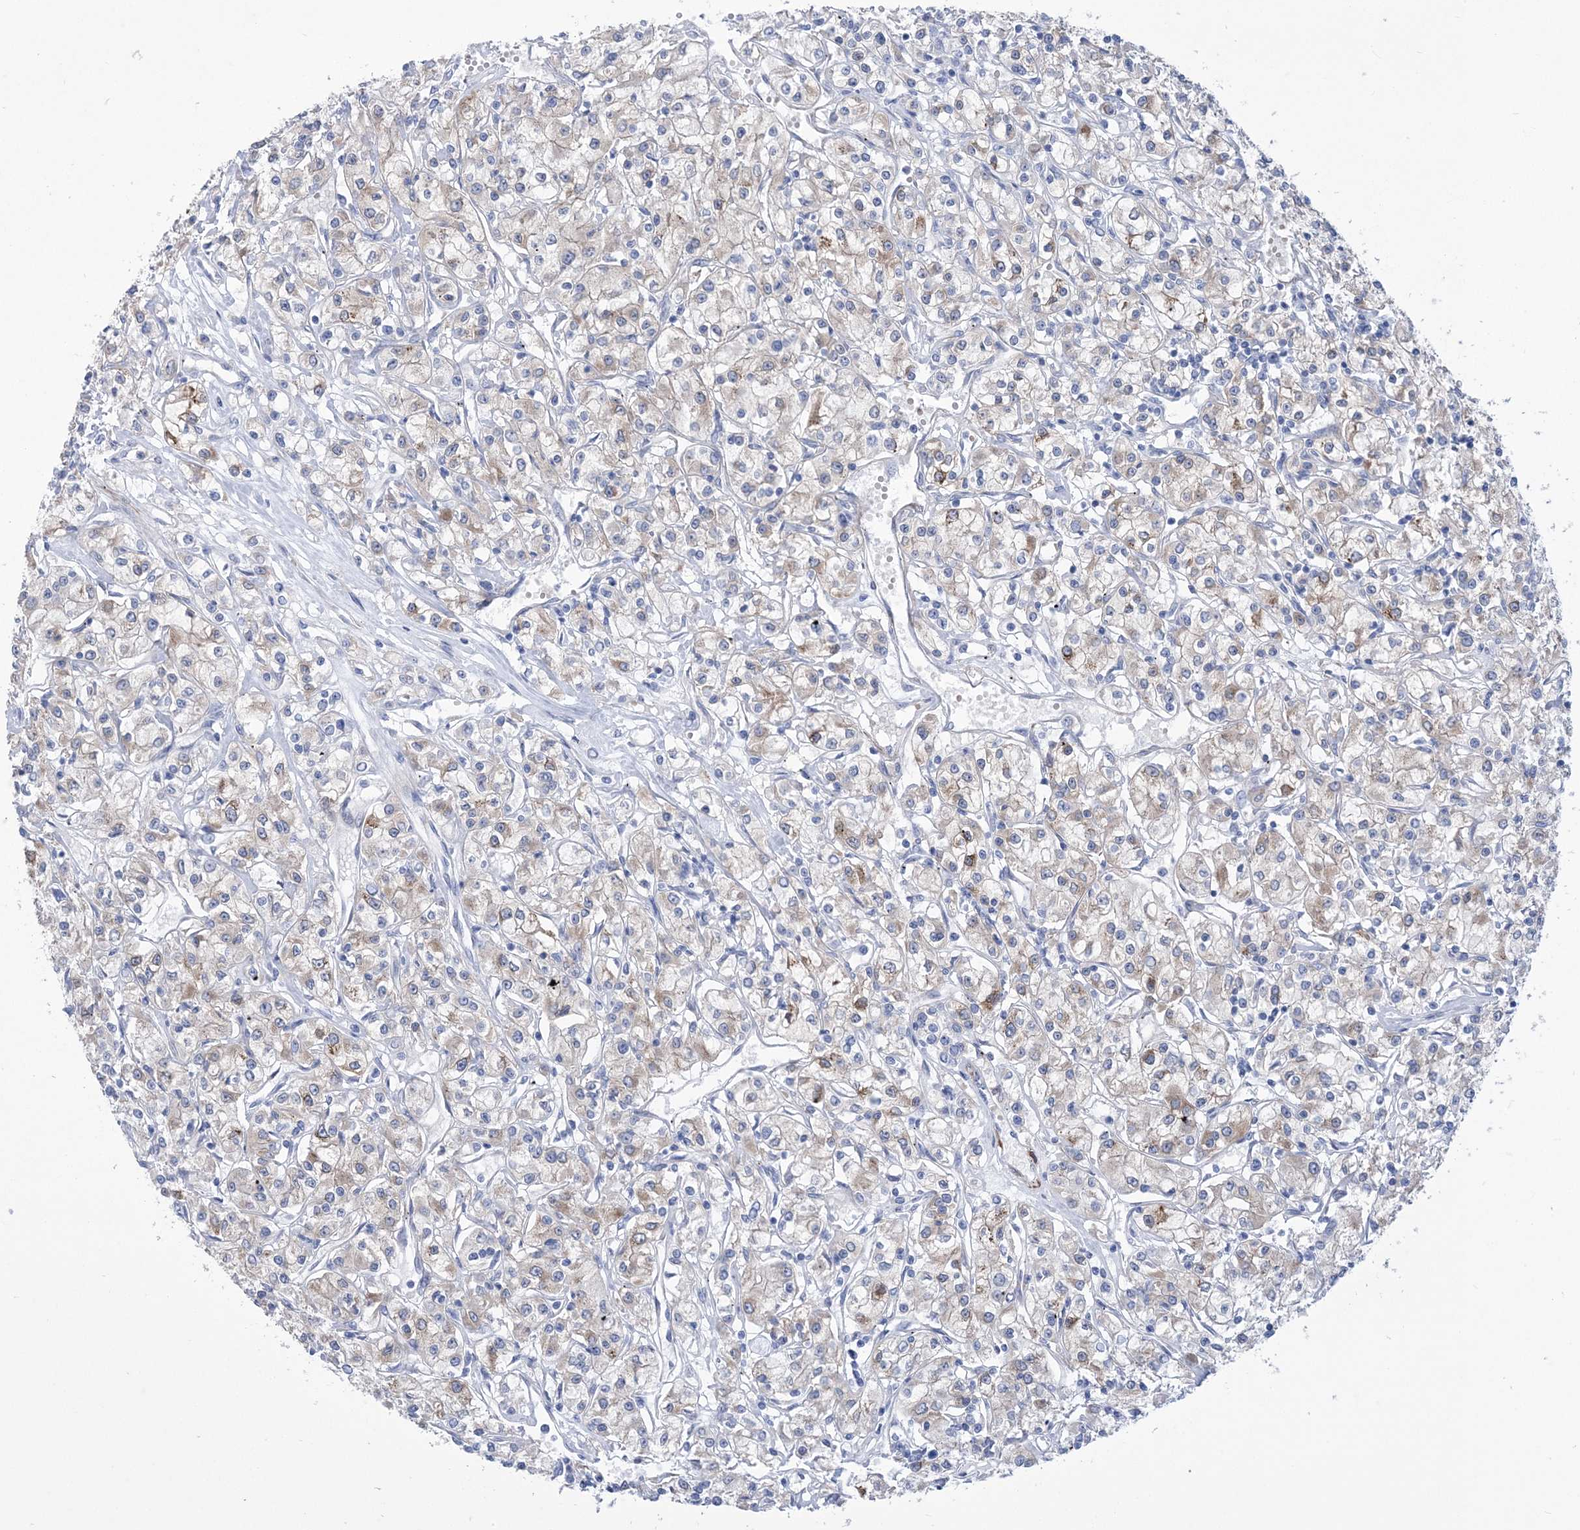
{"staining": {"intensity": "weak", "quantity": "25%-75%", "location": "cytoplasmic/membranous"}, "tissue": "renal cancer", "cell_type": "Tumor cells", "image_type": "cancer", "snomed": [{"axis": "morphology", "description": "Adenocarcinoma, NOS"}, {"axis": "topography", "description": "Kidney"}], "caption": "A low amount of weak cytoplasmic/membranous expression is identified in about 25%-75% of tumor cells in adenocarcinoma (renal) tissue. Ihc stains the protein in brown and the nuclei are stained blue.", "gene": "WDR74", "patient": {"sex": "female", "age": 59}}